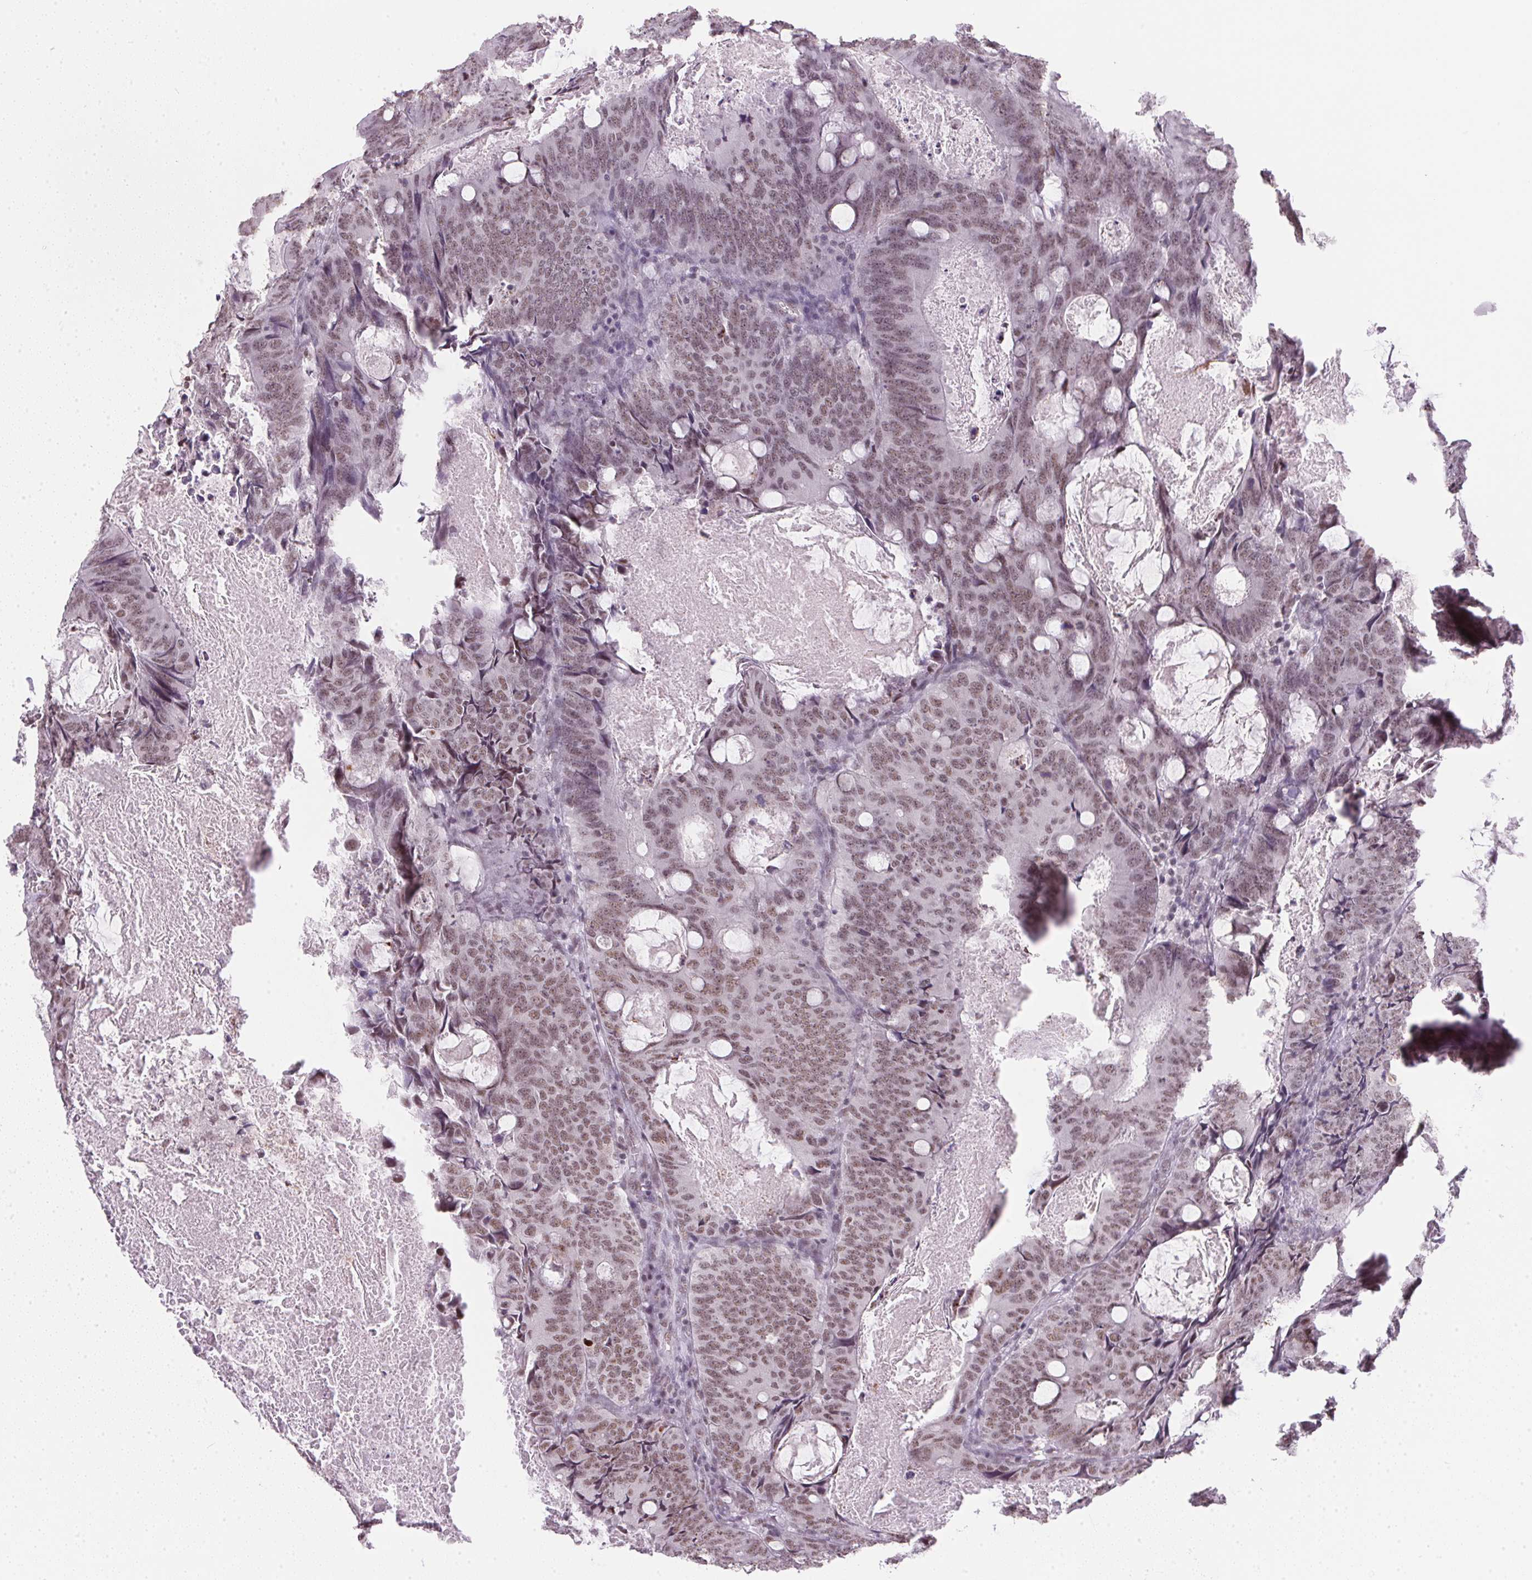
{"staining": {"intensity": "moderate", "quantity": ">75%", "location": "nuclear"}, "tissue": "colorectal cancer", "cell_type": "Tumor cells", "image_type": "cancer", "snomed": [{"axis": "morphology", "description": "Adenocarcinoma, NOS"}, {"axis": "topography", "description": "Colon"}], "caption": "High-power microscopy captured an immunohistochemistry (IHC) micrograph of colorectal adenocarcinoma, revealing moderate nuclear staining in approximately >75% of tumor cells. (Brightfield microscopy of DAB IHC at high magnification).", "gene": "SRSF7", "patient": {"sex": "male", "age": 67}}